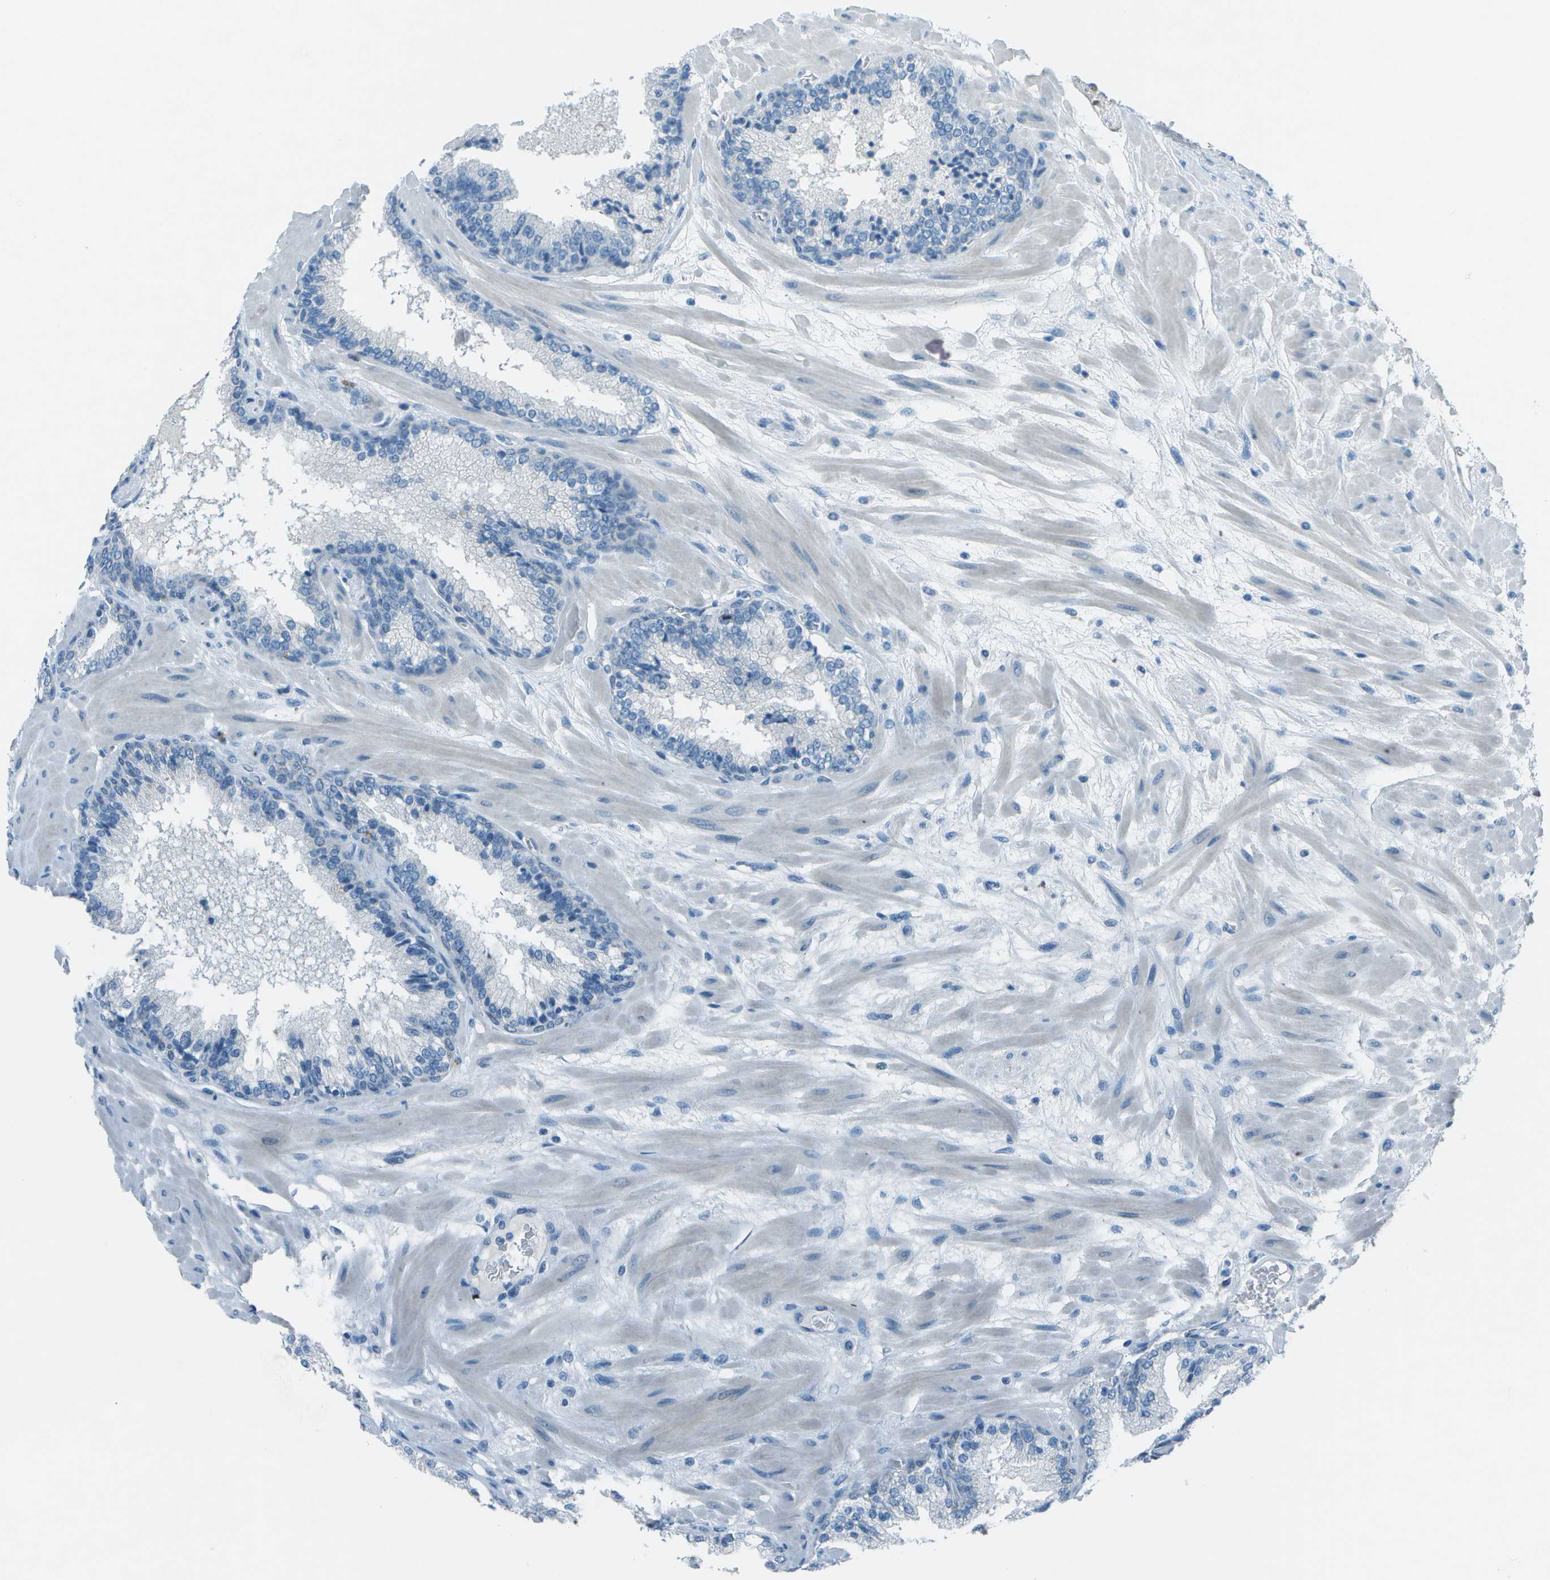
{"staining": {"intensity": "negative", "quantity": "none", "location": "none"}, "tissue": "prostate cancer", "cell_type": "Tumor cells", "image_type": "cancer", "snomed": [{"axis": "morphology", "description": "Adenocarcinoma, Low grade"}, {"axis": "topography", "description": "Prostate"}], "caption": "The image demonstrates no staining of tumor cells in adenocarcinoma (low-grade) (prostate).", "gene": "FGF1", "patient": {"sex": "male", "age": 63}}